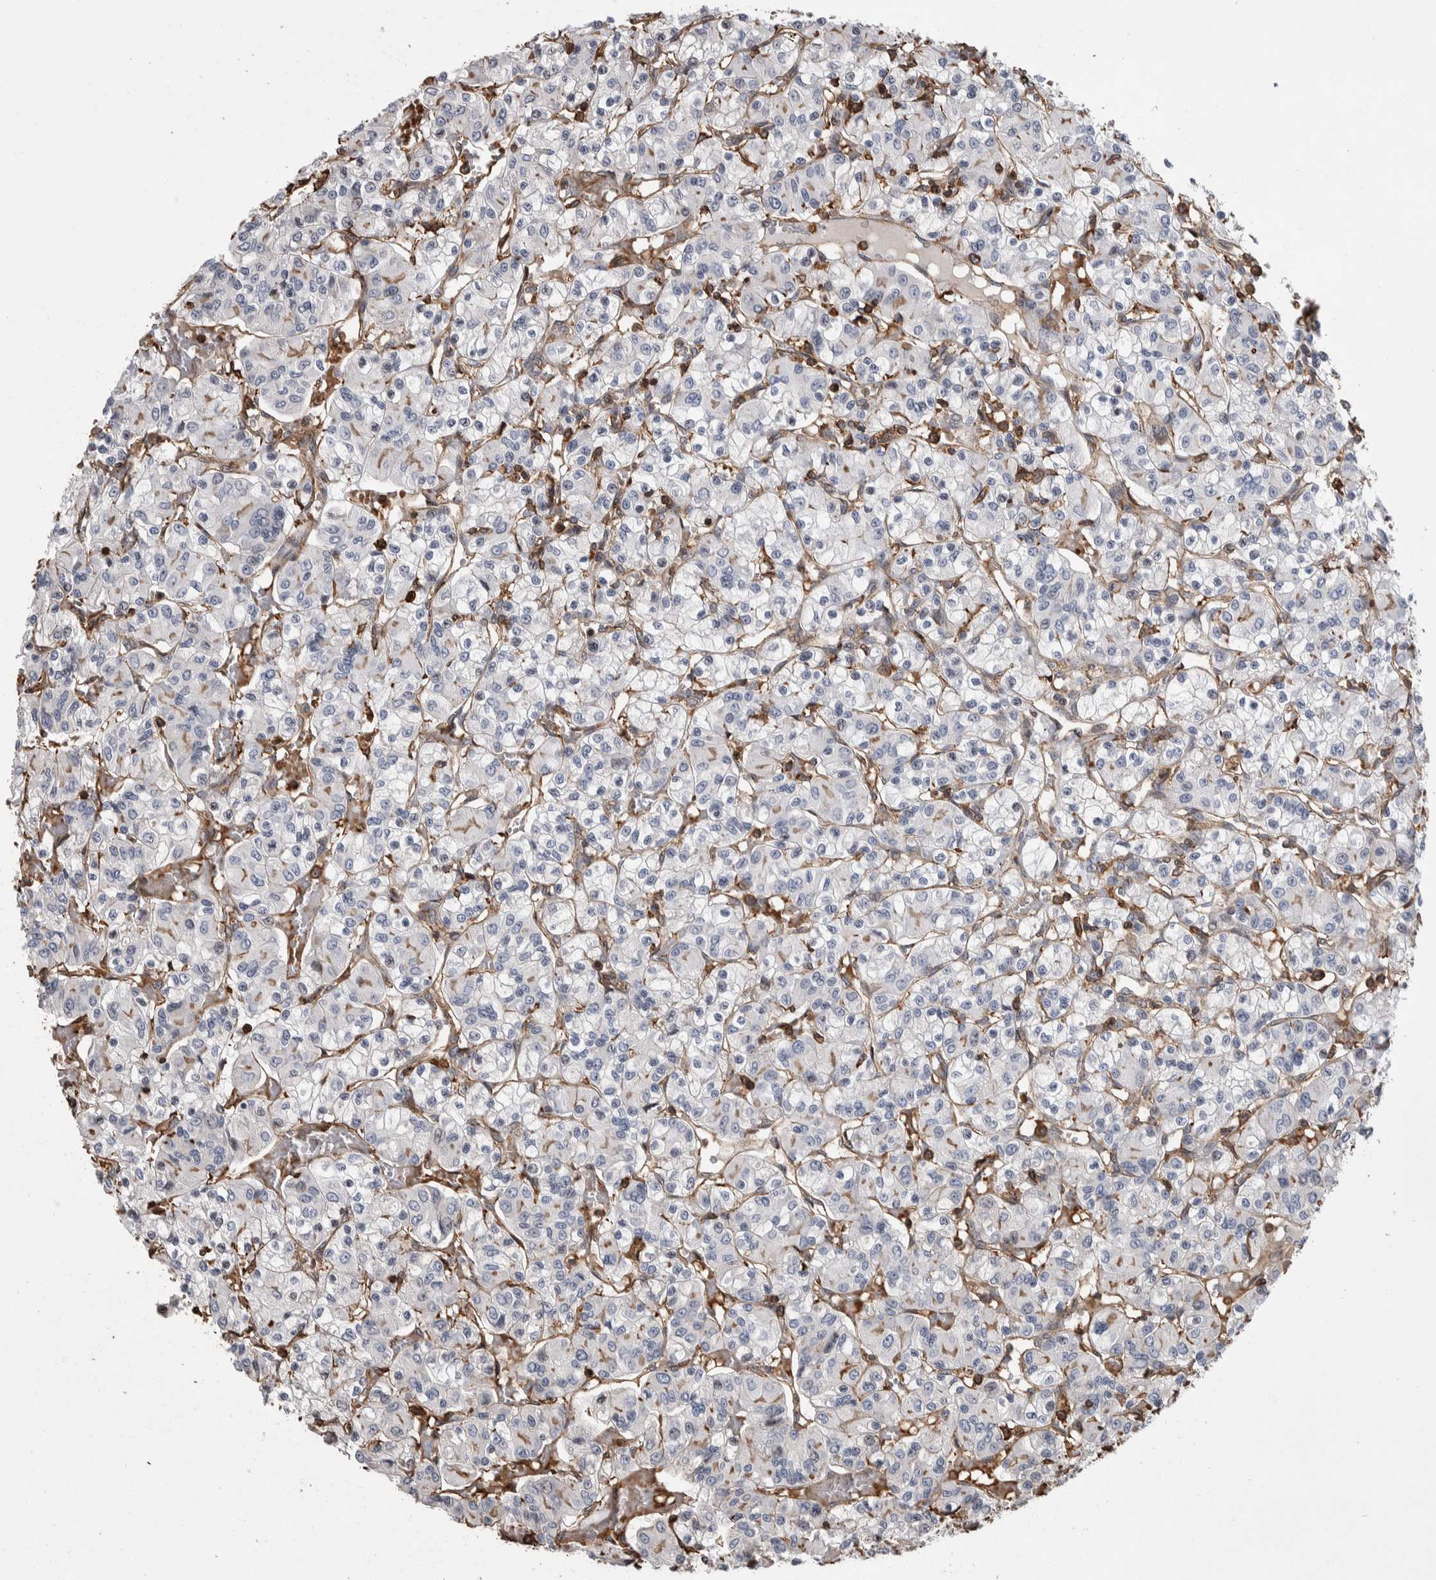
{"staining": {"intensity": "negative", "quantity": "none", "location": "none"}, "tissue": "renal cancer", "cell_type": "Tumor cells", "image_type": "cancer", "snomed": [{"axis": "morphology", "description": "Adenocarcinoma, NOS"}, {"axis": "topography", "description": "Kidney"}], "caption": "This histopathology image is of adenocarcinoma (renal) stained with immunohistochemistry (IHC) to label a protein in brown with the nuclei are counter-stained blue. There is no positivity in tumor cells.", "gene": "ENPP2", "patient": {"sex": "female", "age": 59}}